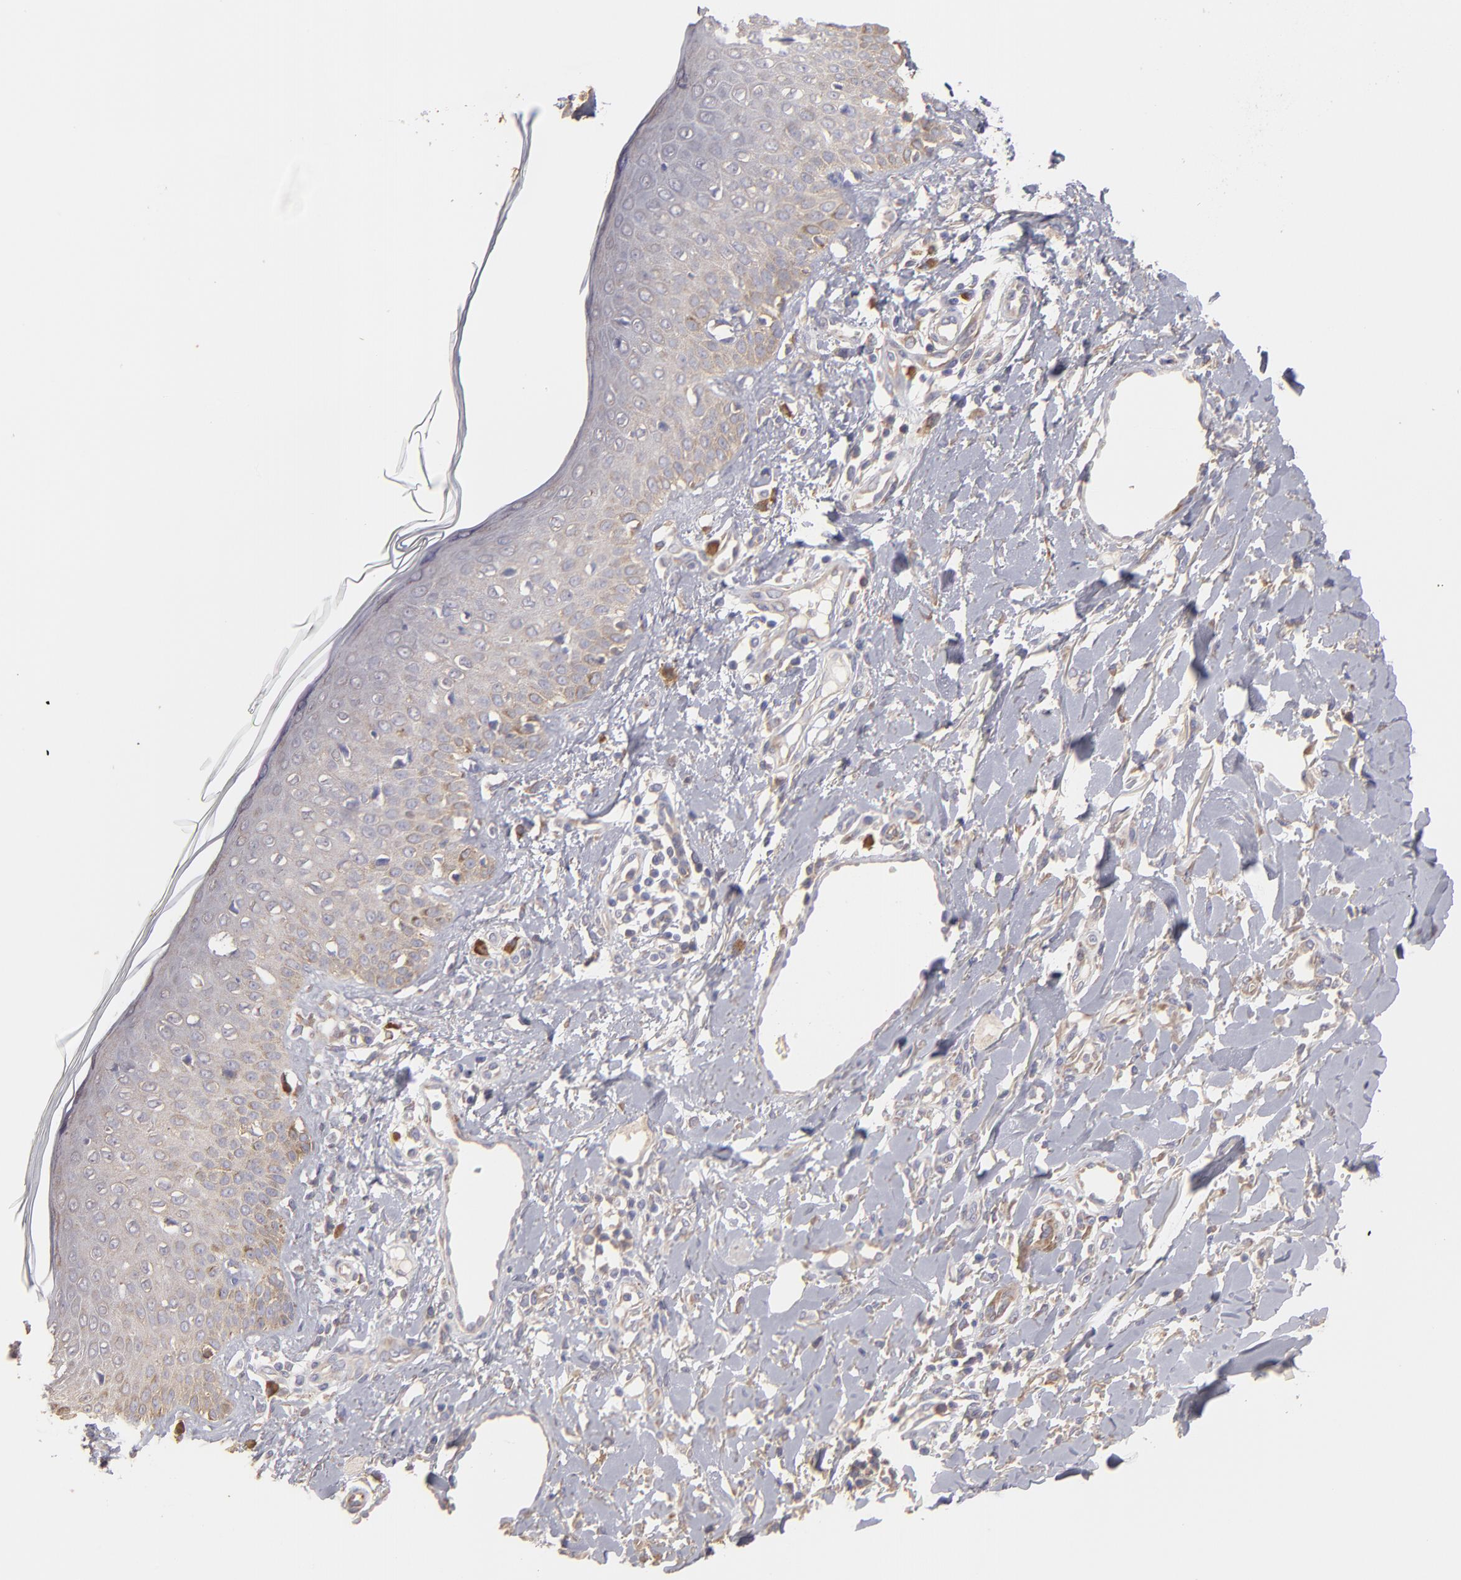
{"staining": {"intensity": "weak", "quantity": "<25%", "location": "cytoplasmic/membranous"}, "tissue": "skin cancer", "cell_type": "Tumor cells", "image_type": "cancer", "snomed": [{"axis": "morphology", "description": "Squamous cell carcinoma, NOS"}, {"axis": "topography", "description": "Skin"}], "caption": "The histopathology image reveals no significant staining in tumor cells of skin cancer. (Immunohistochemistry (ihc), brightfield microscopy, high magnification).", "gene": "ENTPD5", "patient": {"sex": "female", "age": 59}}